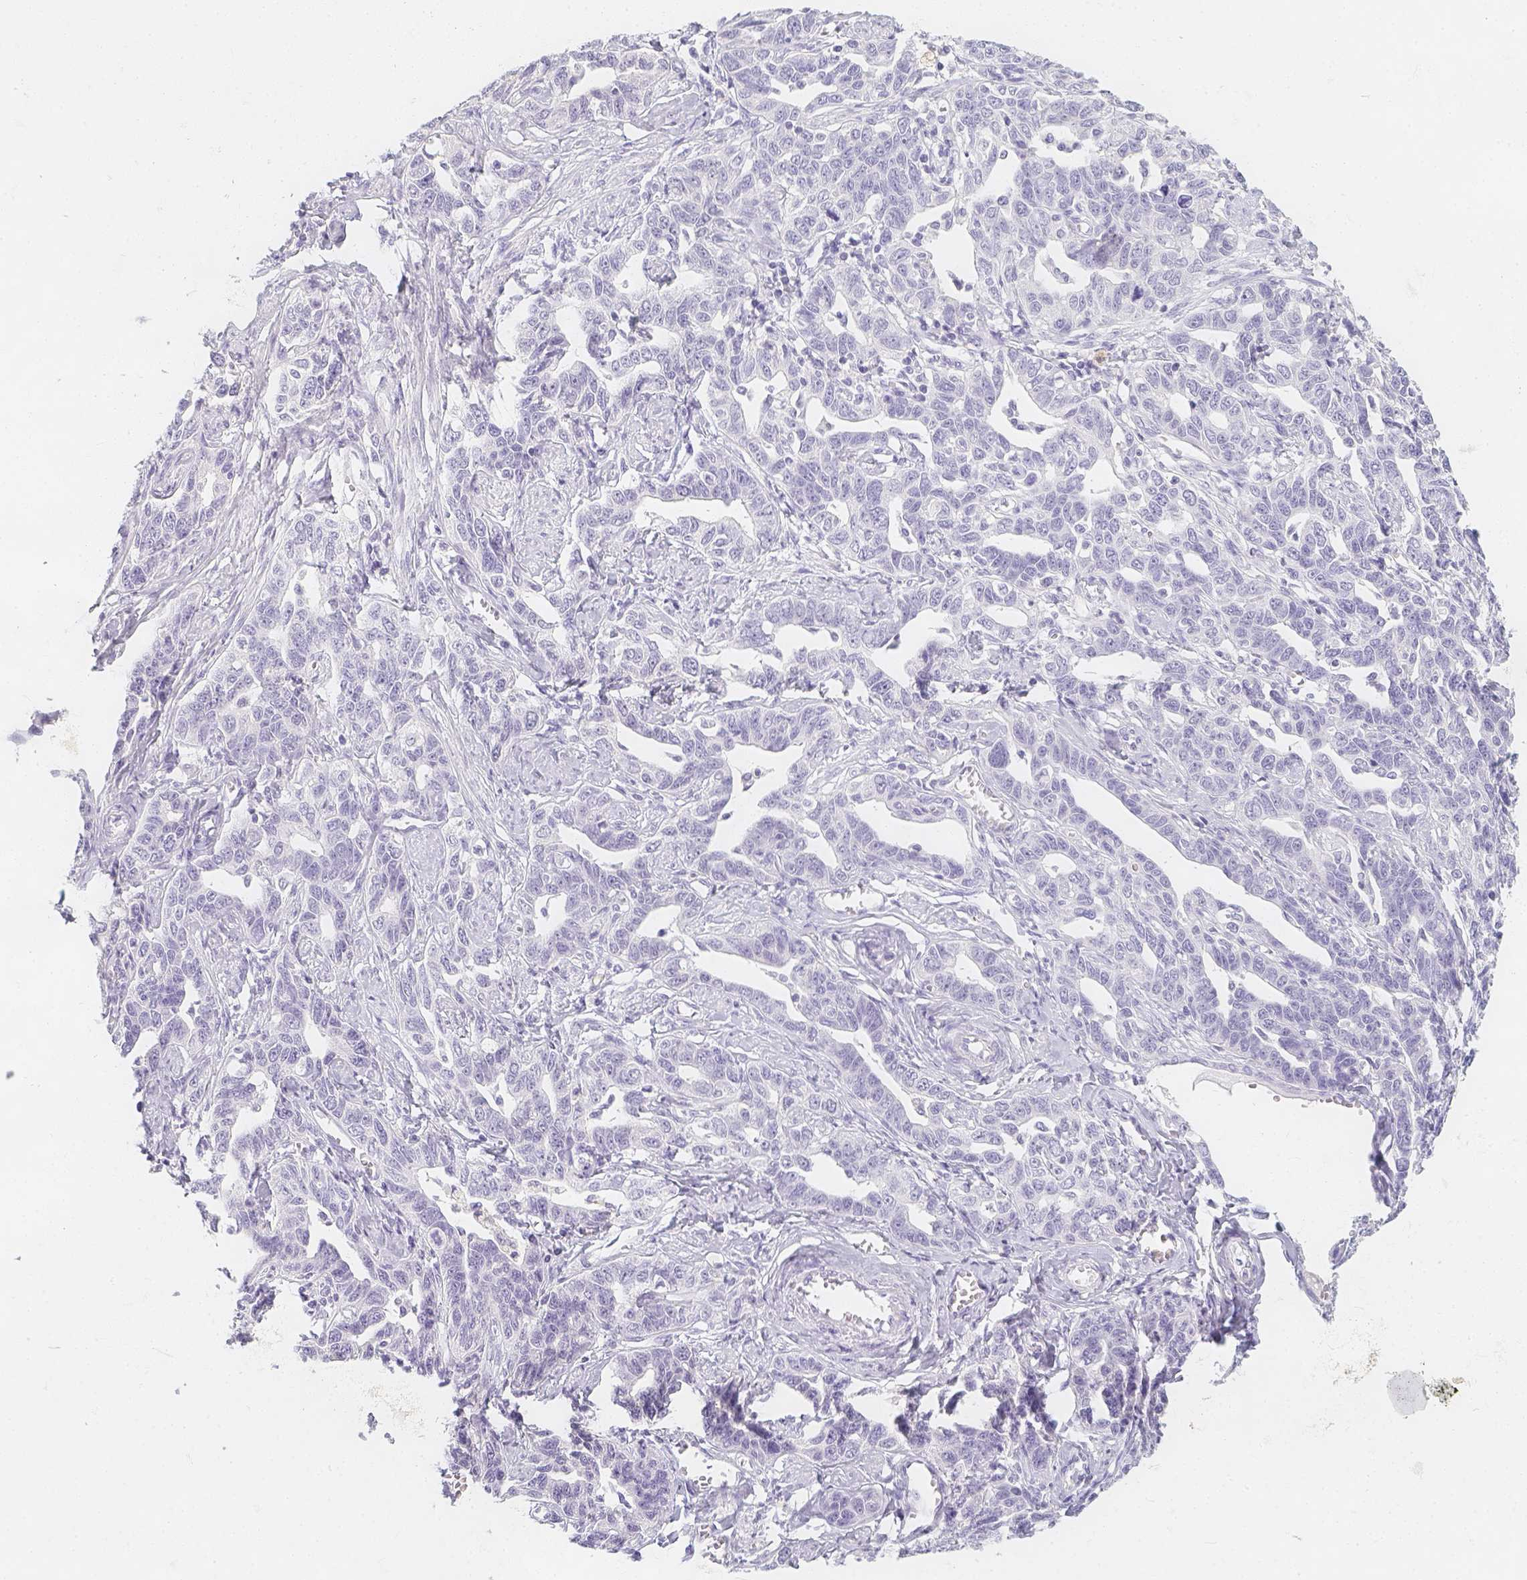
{"staining": {"intensity": "negative", "quantity": "none", "location": "none"}, "tissue": "ovarian cancer", "cell_type": "Tumor cells", "image_type": "cancer", "snomed": [{"axis": "morphology", "description": "Cystadenocarcinoma, serous, NOS"}, {"axis": "topography", "description": "Ovary"}], "caption": "The histopathology image displays no significant expression in tumor cells of ovarian cancer (serous cystadenocarcinoma).", "gene": "SLC18A1", "patient": {"sex": "female", "age": 69}}